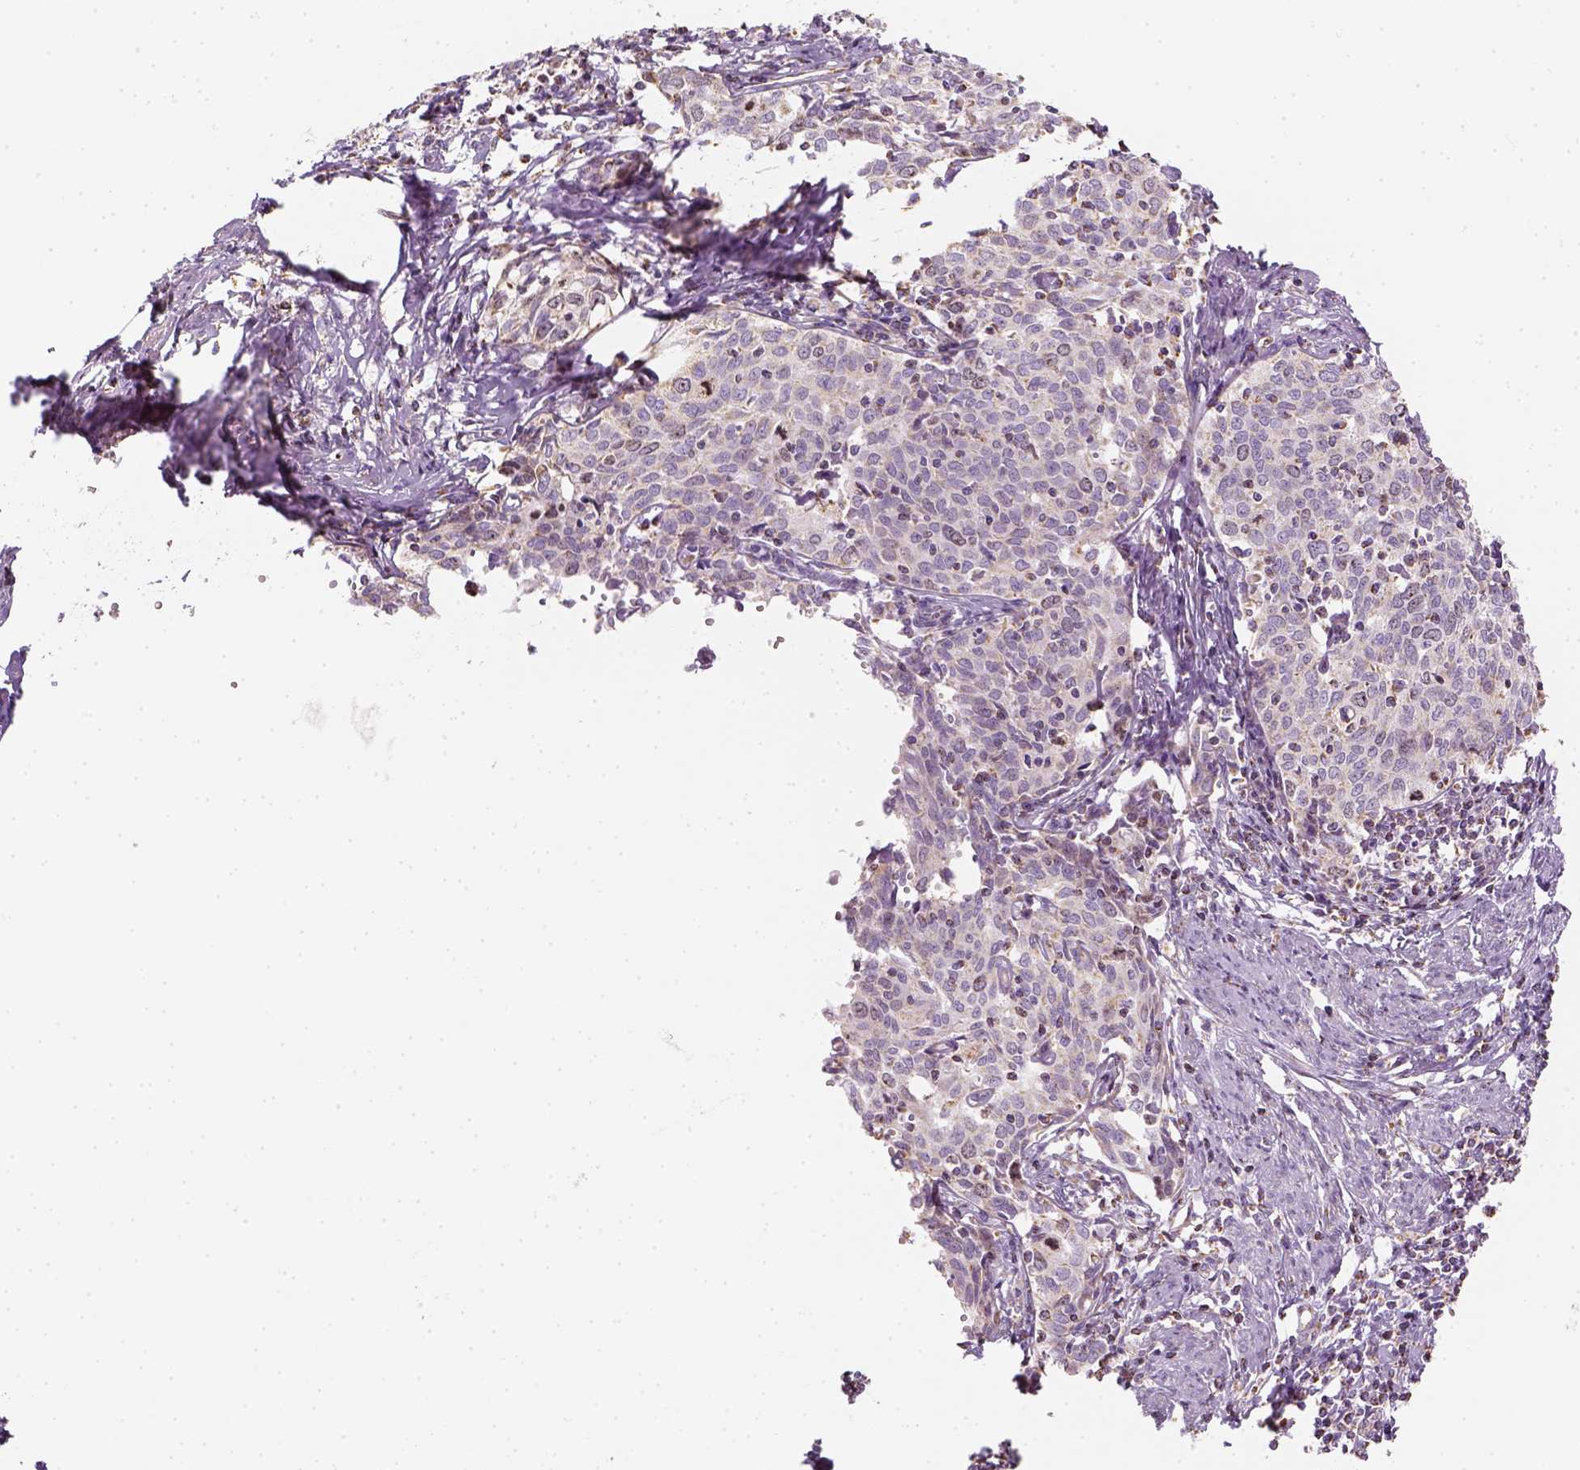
{"staining": {"intensity": "weak", "quantity": ">75%", "location": "cytoplasmic/membranous"}, "tissue": "cervical cancer", "cell_type": "Tumor cells", "image_type": "cancer", "snomed": [{"axis": "morphology", "description": "Squamous cell carcinoma, NOS"}, {"axis": "topography", "description": "Cervix"}], "caption": "This histopathology image reveals immunohistochemistry (IHC) staining of squamous cell carcinoma (cervical), with low weak cytoplasmic/membranous positivity in approximately >75% of tumor cells.", "gene": "LCA5", "patient": {"sex": "female", "age": 62}}